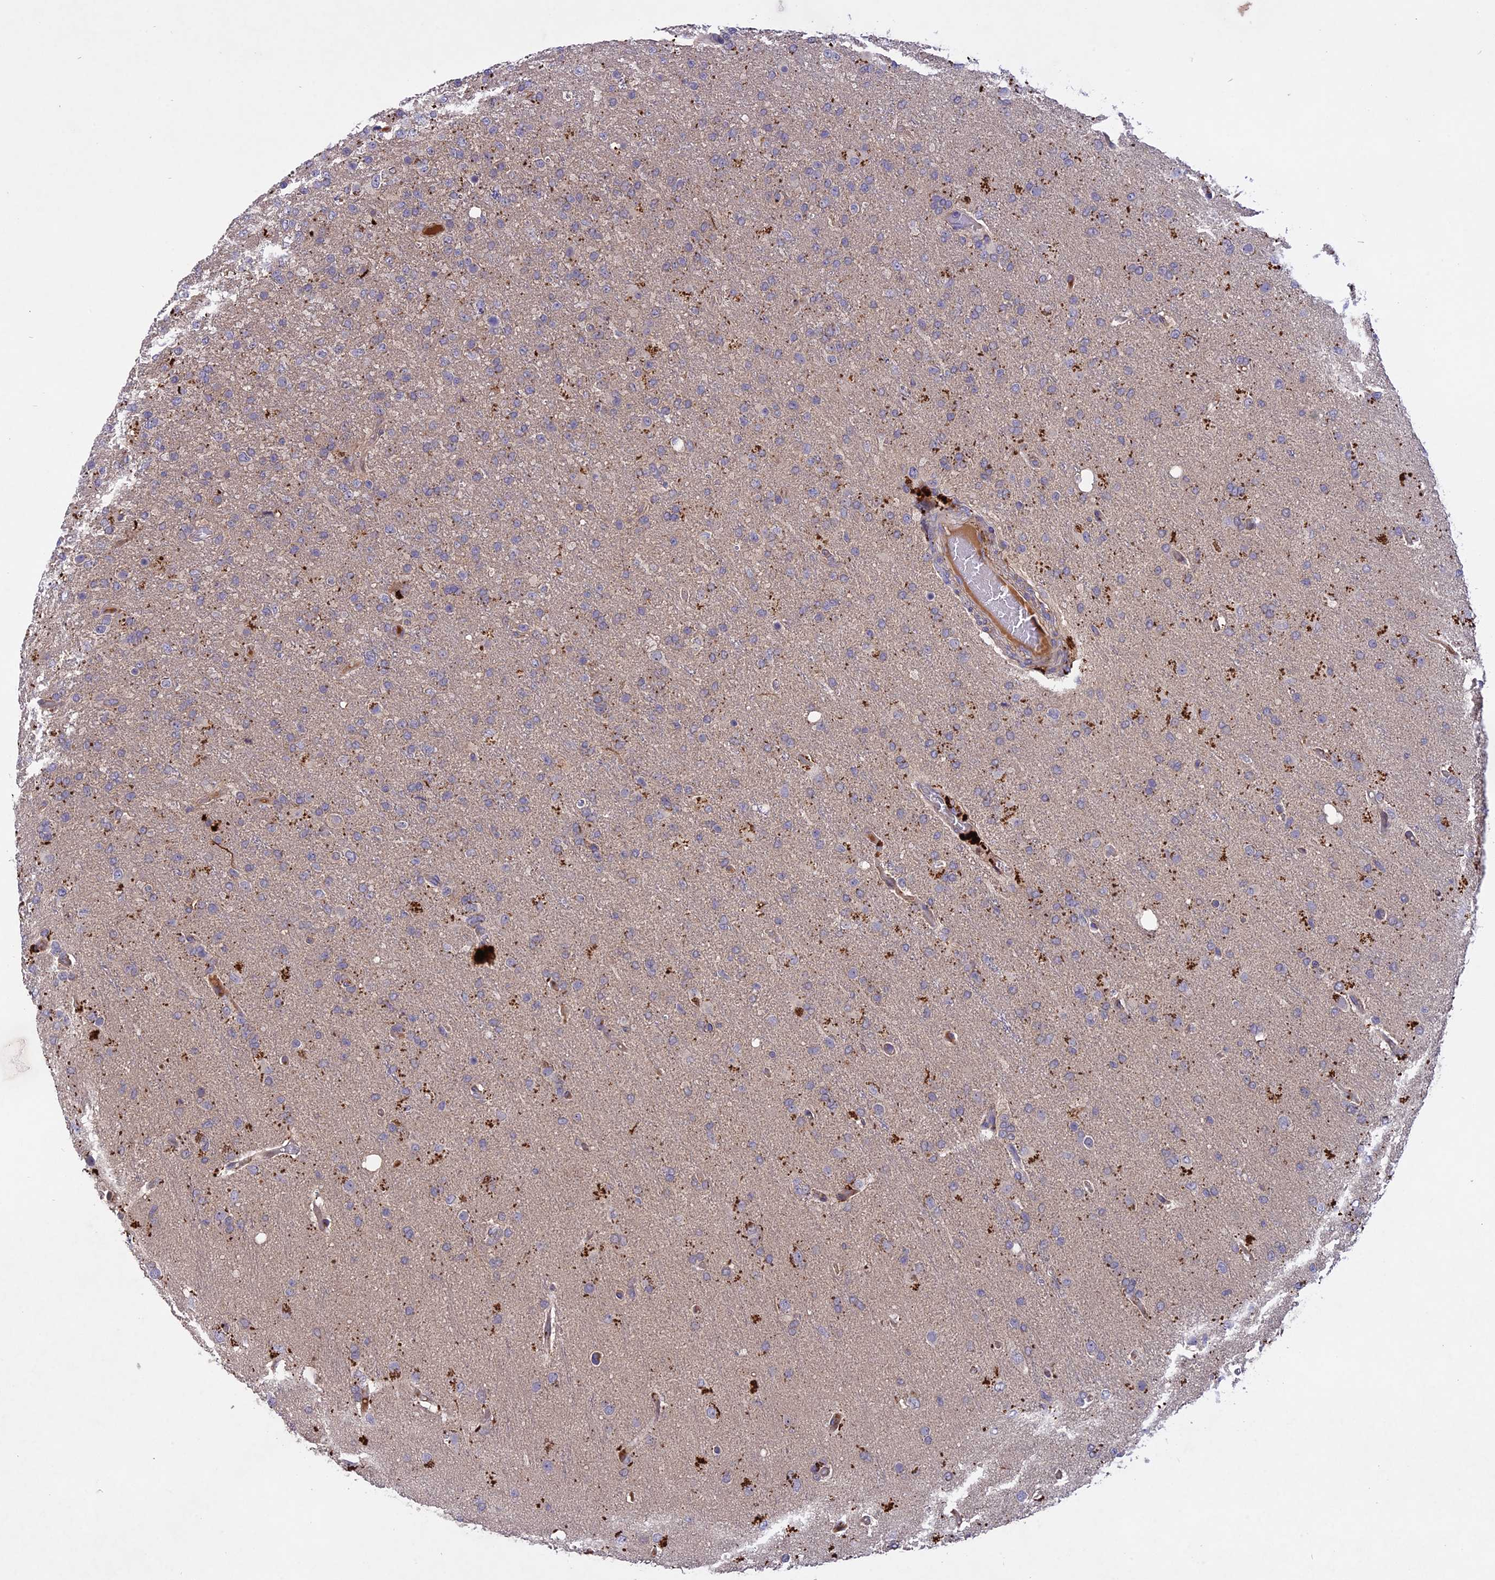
{"staining": {"intensity": "weak", "quantity": "25%-75%", "location": "cytoplasmic/membranous"}, "tissue": "glioma", "cell_type": "Tumor cells", "image_type": "cancer", "snomed": [{"axis": "morphology", "description": "Glioma, malignant, High grade"}, {"axis": "topography", "description": "Brain"}], "caption": "Immunohistochemistry (IHC) (DAB) staining of high-grade glioma (malignant) exhibits weak cytoplasmic/membranous protein expression in about 25%-75% of tumor cells. The staining was performed using DAB (3,3'-diaminobenzidine) to visualize the protein expression in brown, while the nuclei were stained in blue with hematoxylin (Magnification: 20x).", "gene": "ADO", "patient": {"sex": "female", "age": 74}}